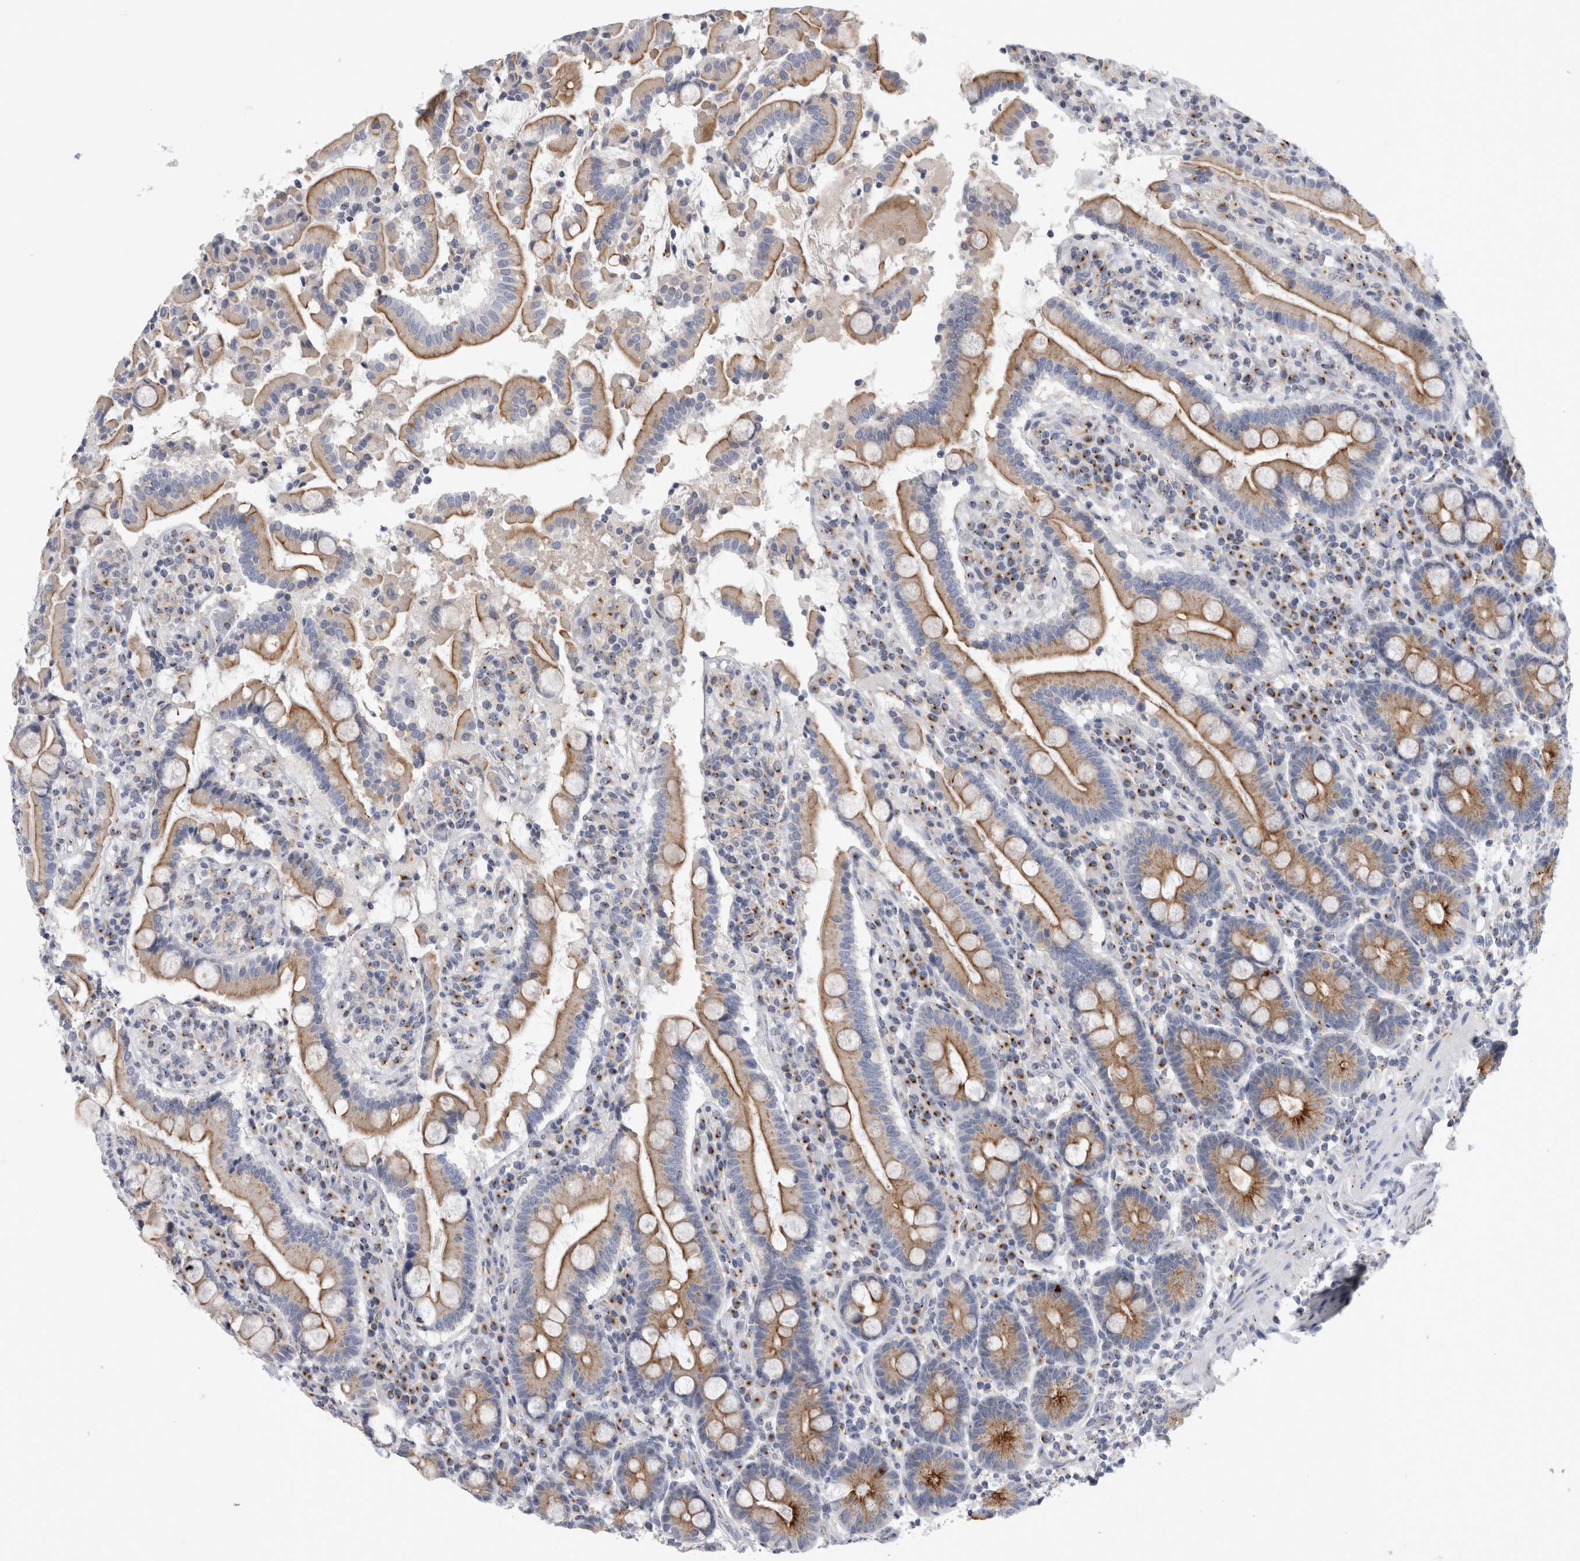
{"staining": {"intensity": "moderate", "quantity": ">75%", "location": "cytoplasmic/membranous"}, "tissue": "duodenum", "cell_type": "Glandular cells", "image_type": "normal", "snomed": [{"axis": "morphology", "description": "Normal tissue, NOS"}, {"axis": "topography", "description": "Small intestine, NOS"}], "caption": "Protein positivity by IHC reveals moderate cytoplasmic/membranous positivity in approximately >75% of glandular cells in unremarkable duodenum.", "gene": "AKAP9", "patient": {"sex": "female", "age": 71}}